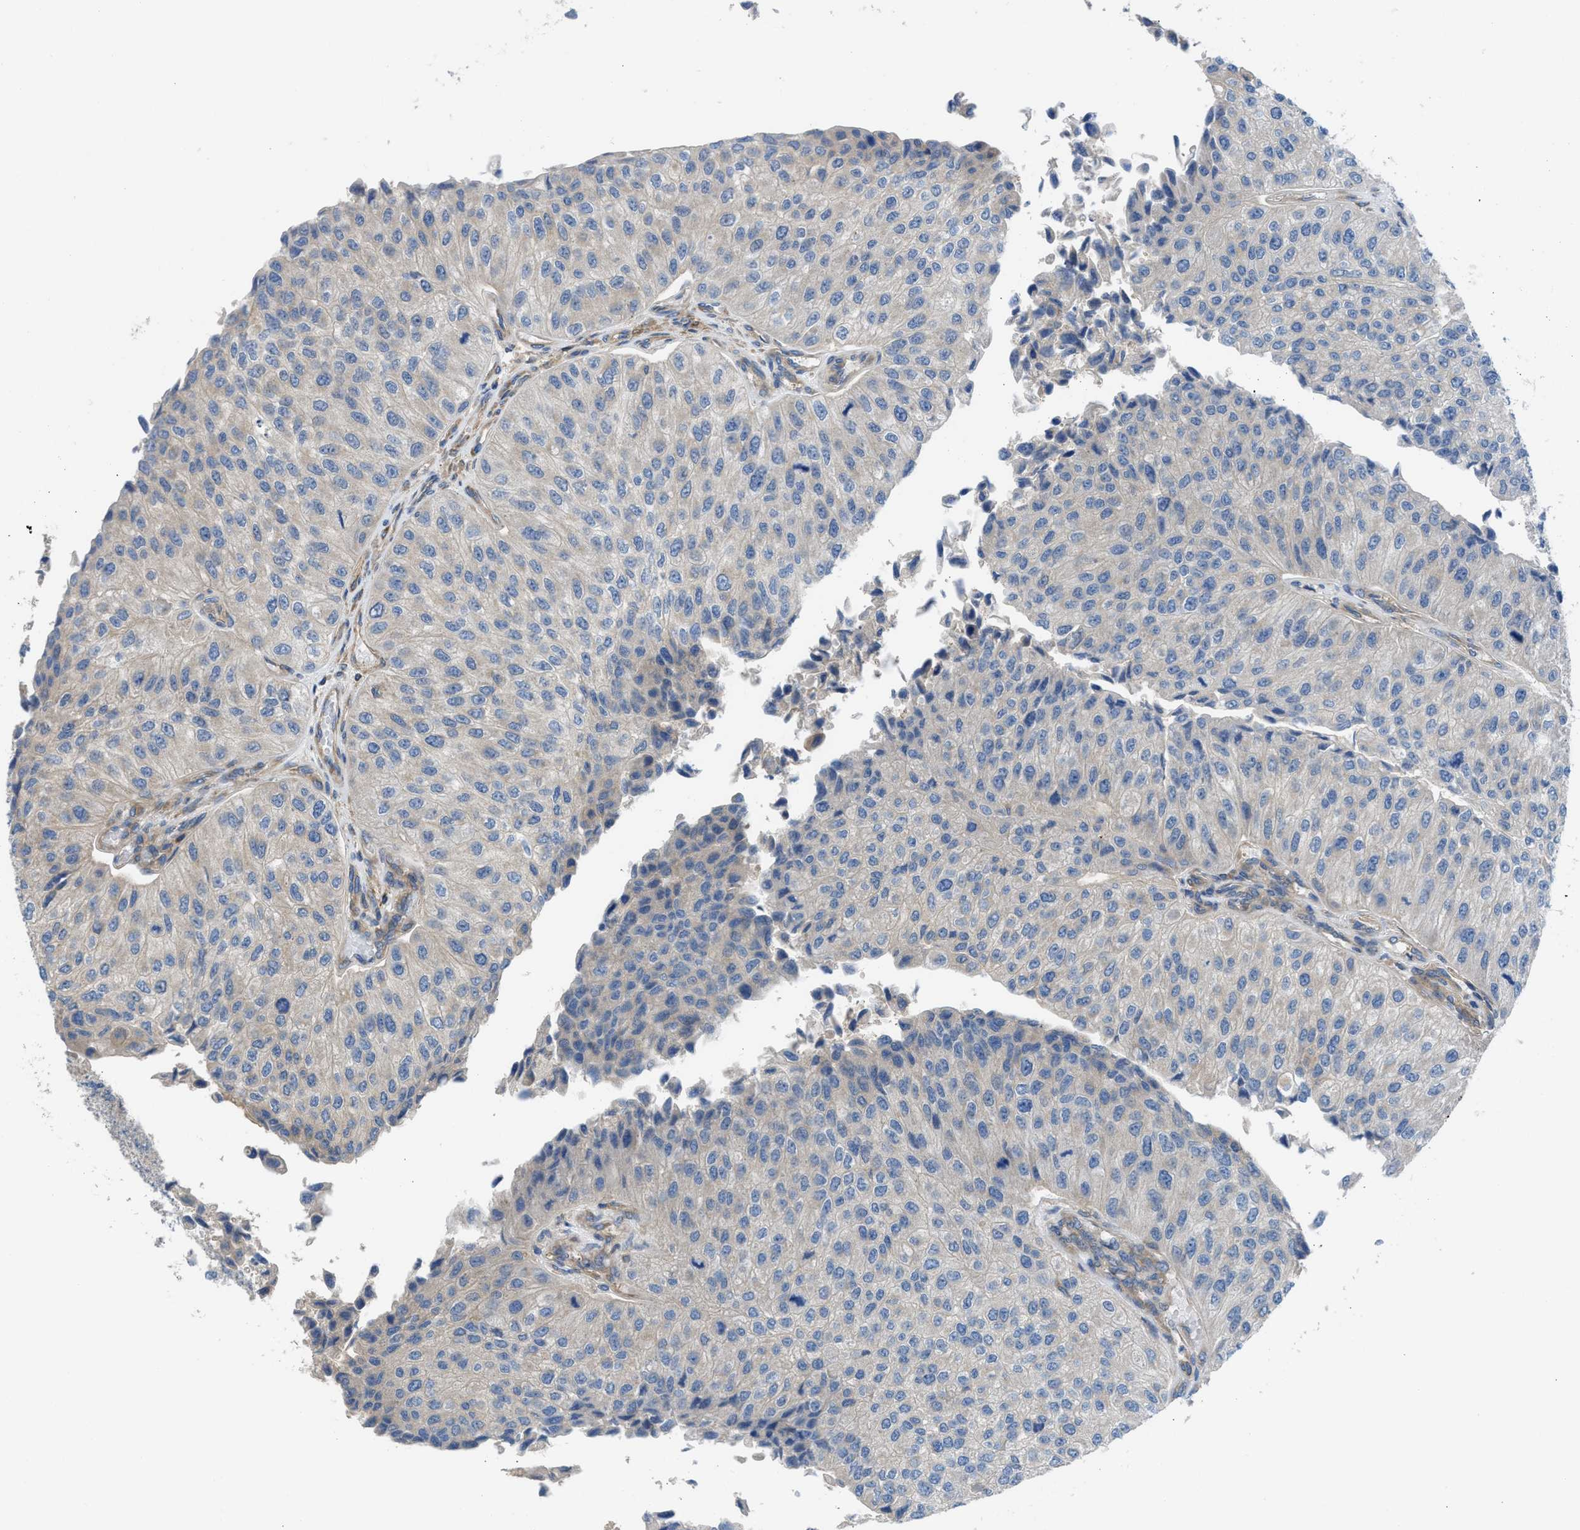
{"staining": {"intensity": "negative", "quantity": "none", "location": "none"}, "tissue": "urothelial cancer", "cell_type": "Tumor cells", "image_type": "cancer", "snomed": [{"axis": "morphology", "description": "Urothelial carcinoma, High grade"}, {"axis": "topography", "description": "Kidney"}, {"axis": "topography", "description": "Urinary bladder"}], "caption": "A histopathology image of urothelial cancer stained for a protein reveals no brown staining in tumor cells.", "gene": "CHKB", "patient": {"sex": "male", "age": 77}}